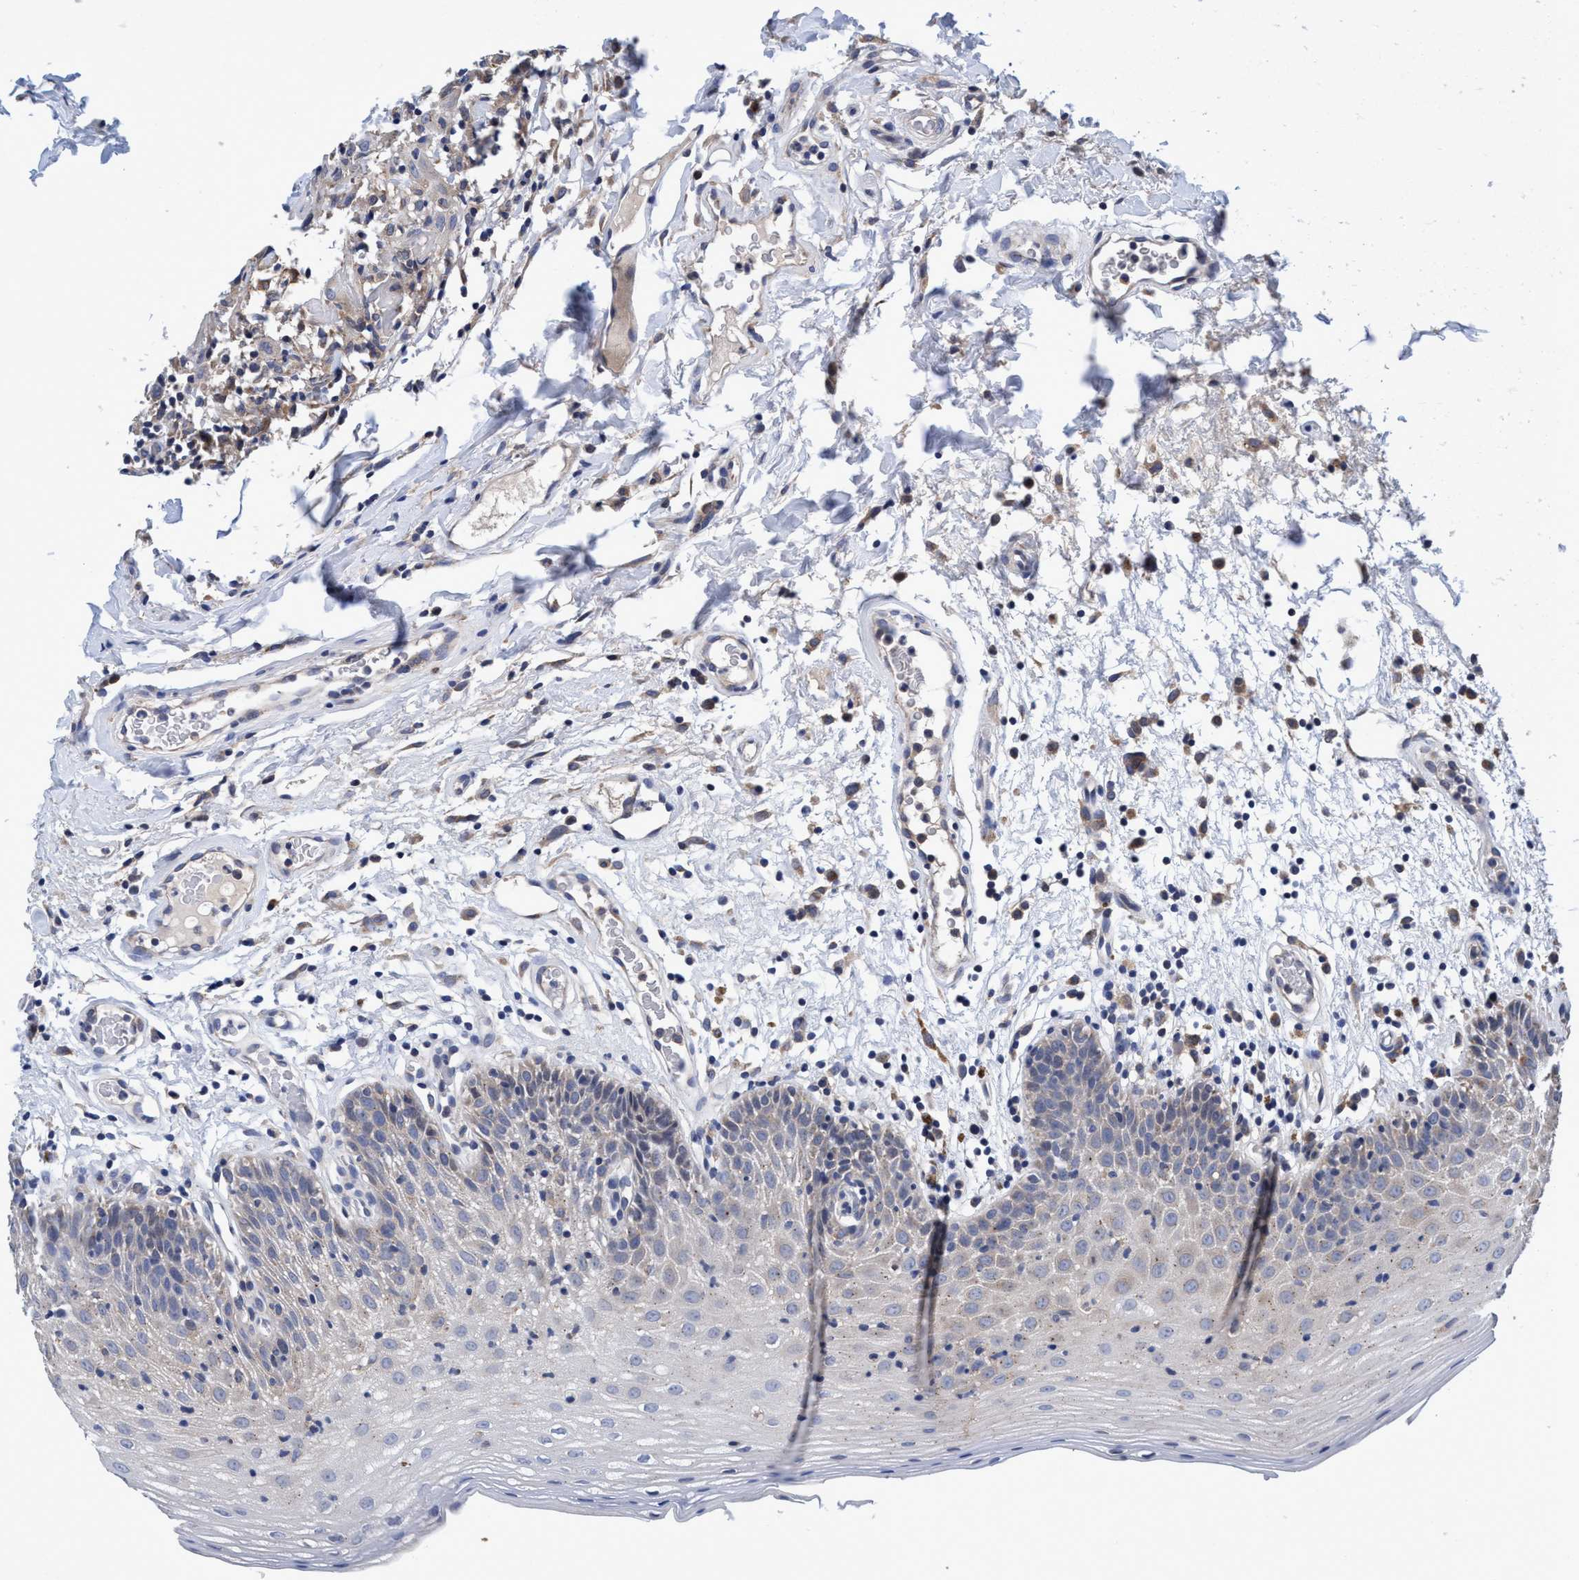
{"staining": {"intensity": "negative", "quantity": "none", "location": "none"}, "tissue": "oral mucosa", "cell_type": "Squamous epithelial cells", "image_type": "normal", "snomed": [{"axis": "morphology", "description": "Normal tissue, NOS"}, {"axis": "morphology", "description": "Squamous cell carcinoma, NOS"}, {"axis": "topography", "description": "Skeletal muscle"}, {"axis": "topography", "description": "Oral tissue"}, {"axis": "topography", "description": "Head-Neck"}], "caption": "DAB (3,3'-diaminobenzidine) immunohistochemical staining of unremarkable human oral mucosa exhibits no significant staining in squamous epithelial cells.", "gene": "CALCOCO2", "patient": {"sex": "male", "age": 71}}